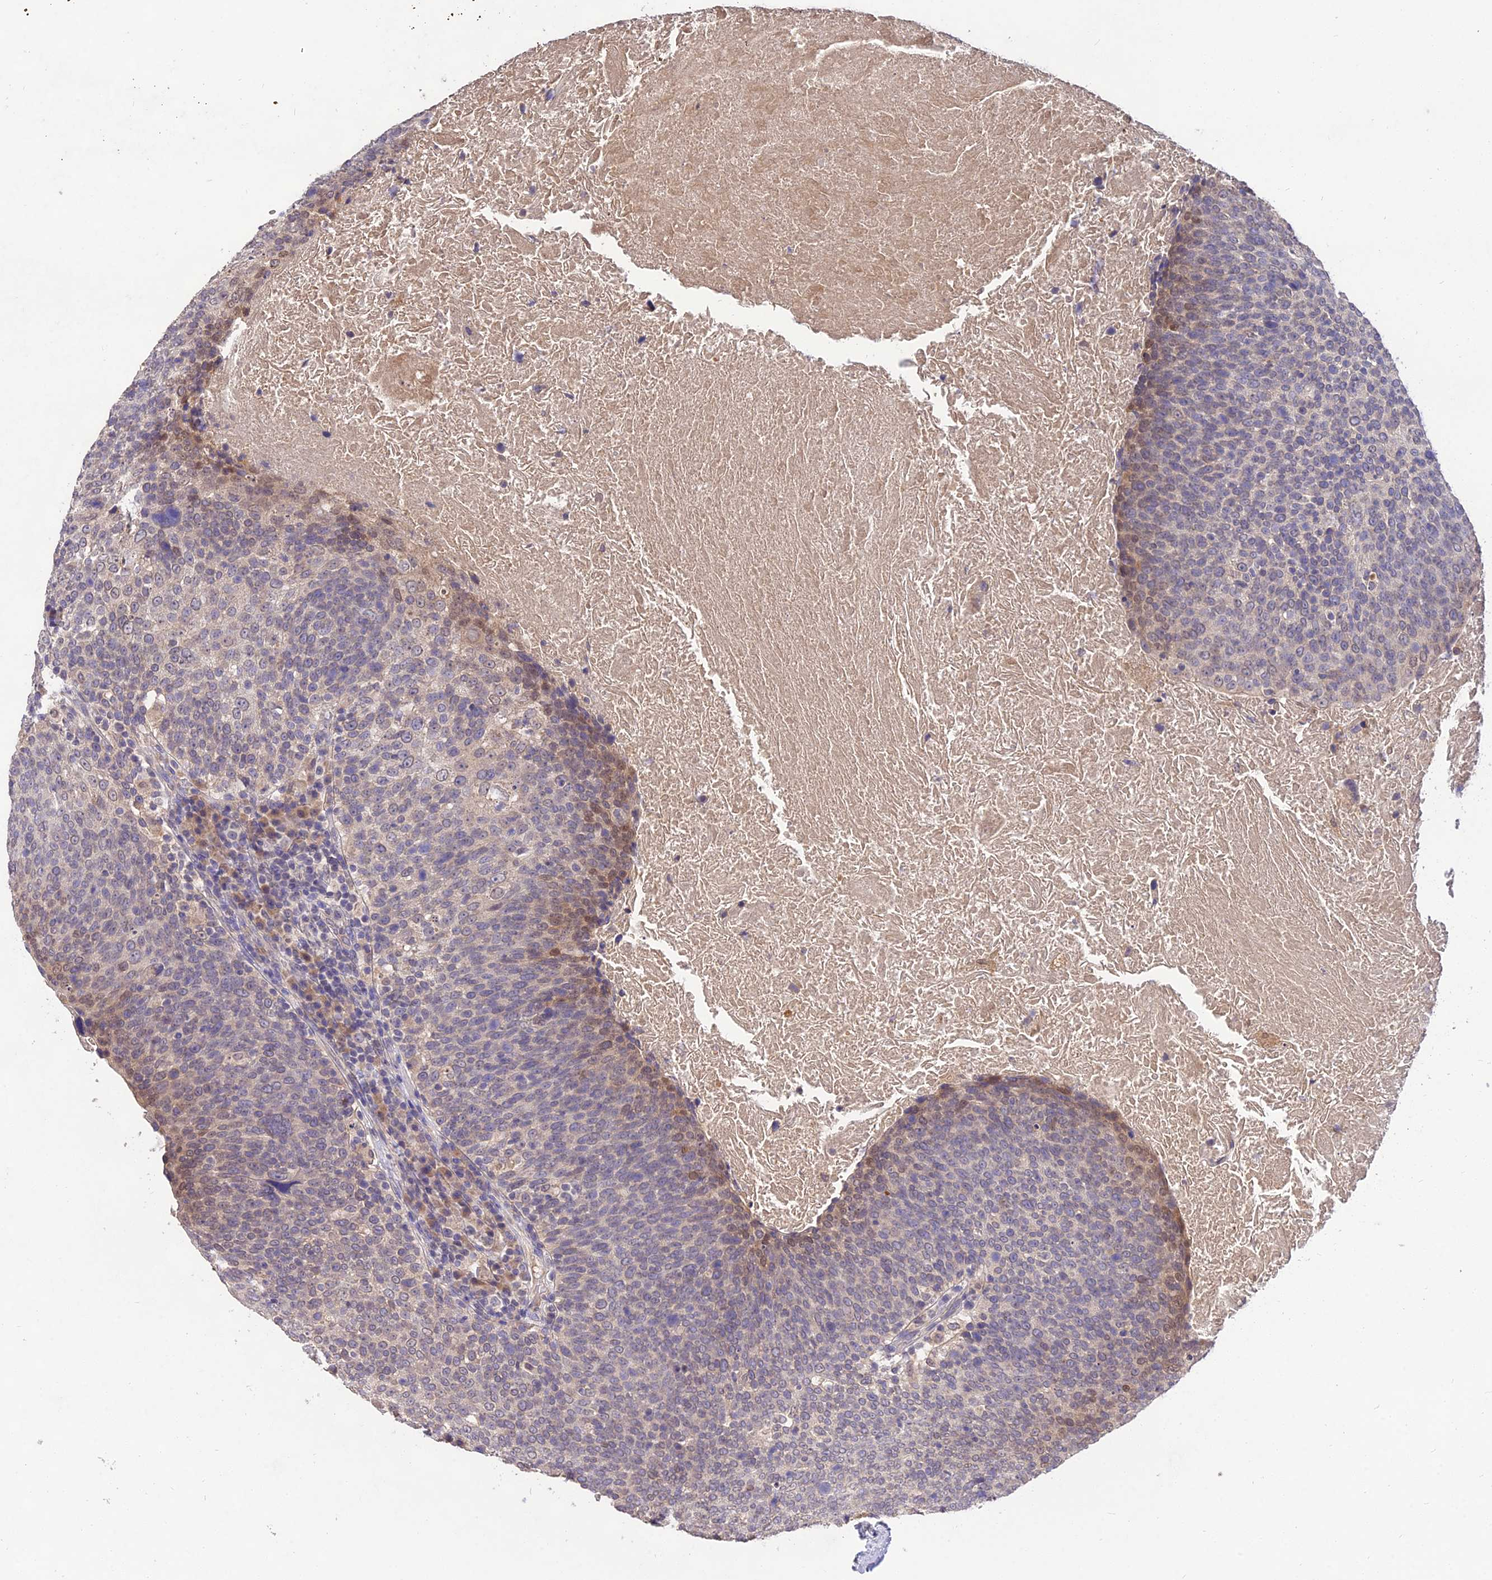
{"staining": {"intensity": "moderate", "quantity": "<25%", "location": "nuclear"}, "tissue": "head and neck cancer", "cell_type": "Tumor cells", "image_type": "cancer", "snomed": [{"axis": "morphology", "description": "Squamous cell carcinoma, NOS"}, {"axis": "morphology", "description": "Squamous cell carcinoma, metastatic, NOS"}, {"axis": "topography", "description": "Lymph node"}, {"axis": "topography", "description": "Head-Neck"}], "caption": "Protein expression analysis of metastatic squamous cell carcinoma (head and neck) shows moderate nuclear staining in approximately <25% of tumor cells.", "gene": "PGK1", "patient": {"sex": "male", "age": 62}}